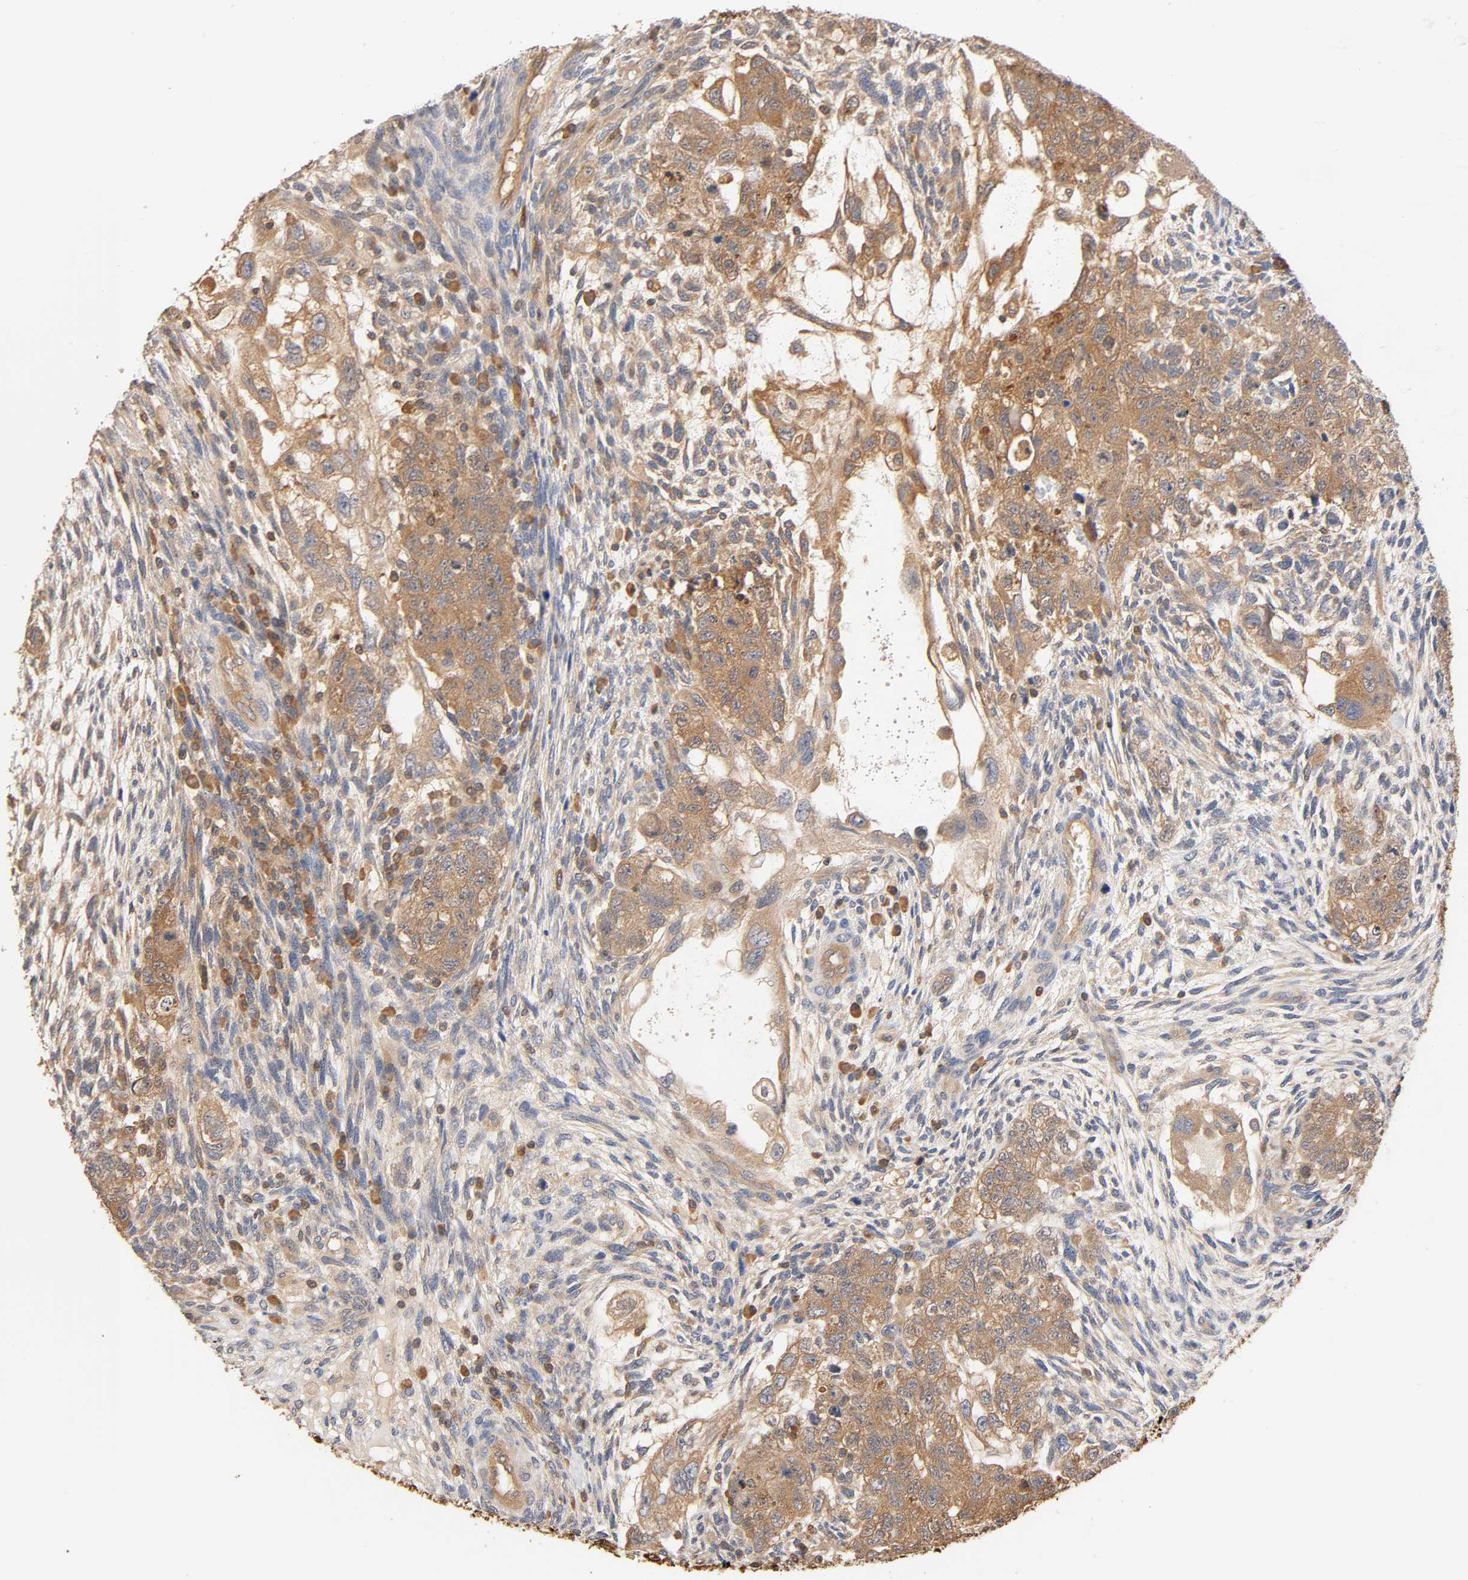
{"staining": {"intensity": "moderate", "quantity": ">75%", "location": "cytoplasmic/membranous"}, "tissue": "testis cancer", "cell_type": "Tumor cells", "image_type": "cancer", "snomed": [{"axis": "morphology", "description": "Normal tissue, NOS"}, {"axis": "morphology", "description": "Carcinoma, Embryonal, NOS"}, {"axis": "topography", "description": "Testis"}], "caption": "Tumor cells demonstrate moderate cytoplasmic/membranous positivity in about >75% of cells in testis embryonal carcinoma.", "gene": "ALDOA", "patient": {"sex": "male", "age": 36}}